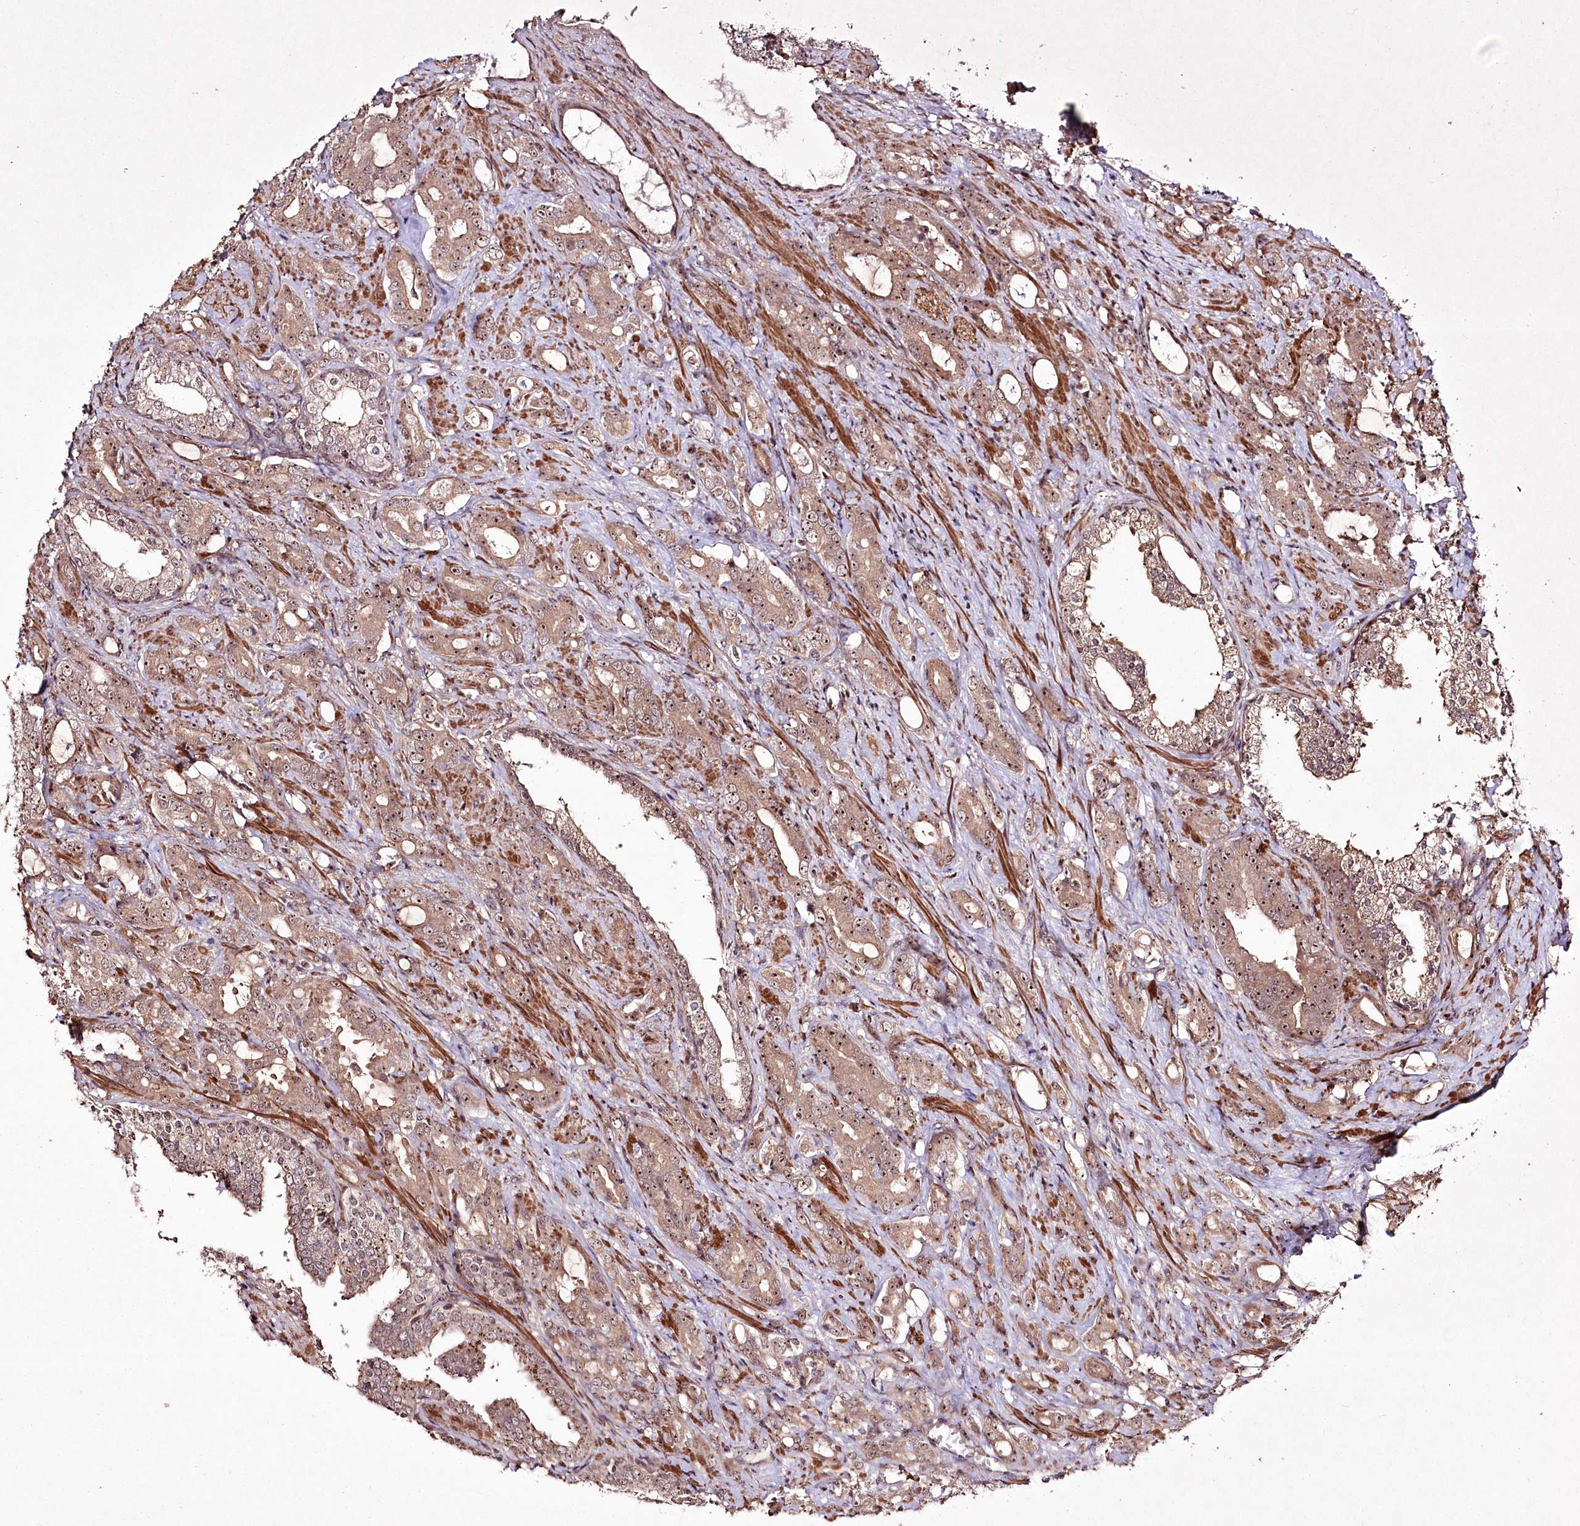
{"staining": {"intensity": "moderate", "quantity": ">75%", "location": "cytoplasmic/membranous,nuclear"}, "tissue": "prostate cancer", "cell_type": "Tumor cells", "image_type": "cancer", "snomed": [{"axis": "morphology", "description": "Adenocarcinoma, High grade"}, {"axis": "topography", "description": "Prostate"}], "caption": "This is an image of immunohistochemistry (IHC) staining of prostate adenocarcinoma (high-grade), which shows moderate expression in the cytoplasmic/membranous and nuclear of tumor cells.", "gene": "CCDC59", "patient": {"sex": "male", "age": 72}}